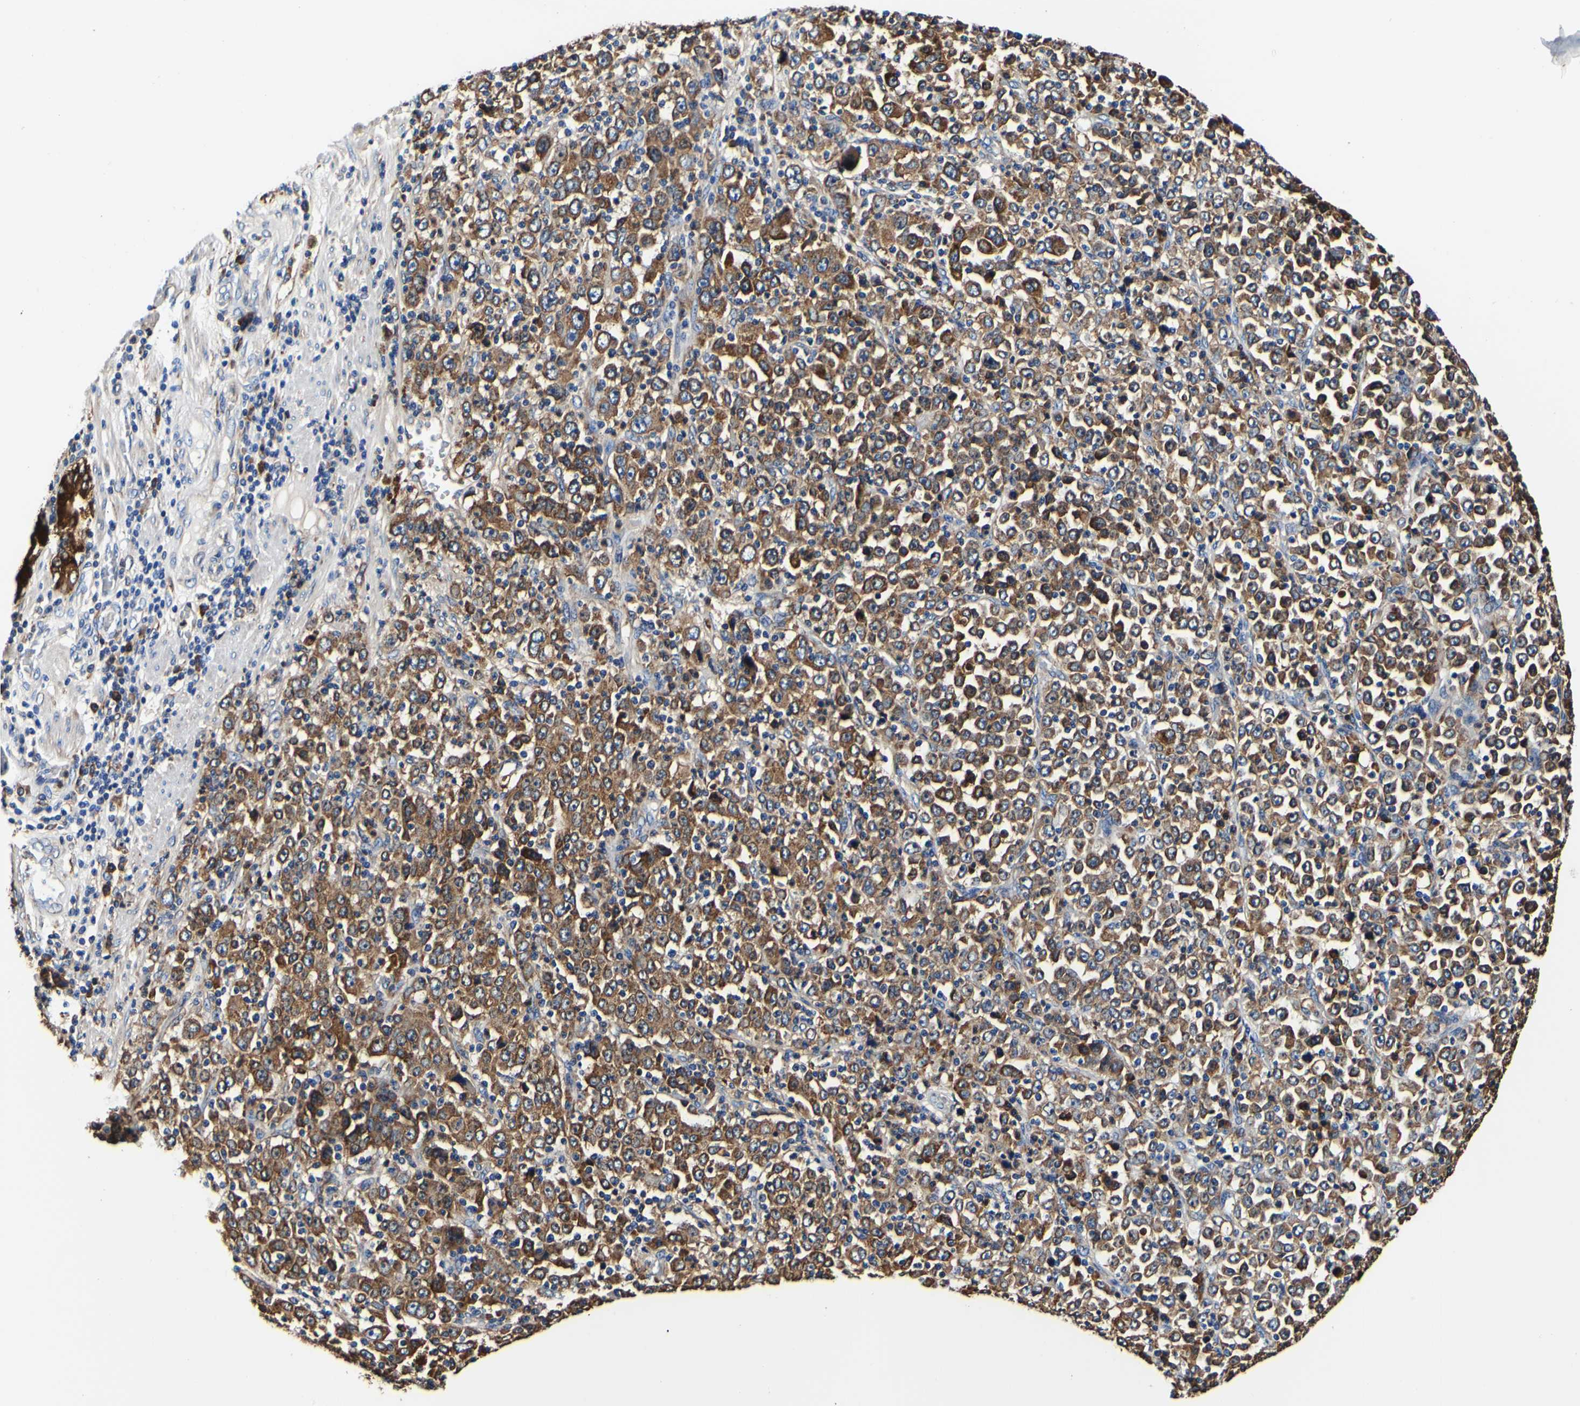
{"staining": {"intensity": "strong", "quantity": ">75%", "location": "cytoplasmic/membranous"}, "tissue": "stomach cancer", "cell_type": "Tumor cells", "image_type": "cancer", "snomed": [{"axis": "morphology", "description": "Normal tissue, NOS"}, {"axis": "morphology", "description": "Adenocarcinoma, NOS"}, {"axis": "topography", "description": "Stomach, upper"}, {"axis": "topography", "description": "Stomach"}], "caption": "An IHC micrograph of neoplastic tissue is shown. Protein staining in brown labels strong cytoplasmic/membranous positivity in stomach cancer within tumor cells. The staining was performed using DAB (3,3'-diaminobenzidine) to visualize the protein expression in brown, while the nuclei were stained in blue with hematoxylin (Magnification: 20x).", "gene": "P4HB", "patient": {"sex": "male", "age": 59}}